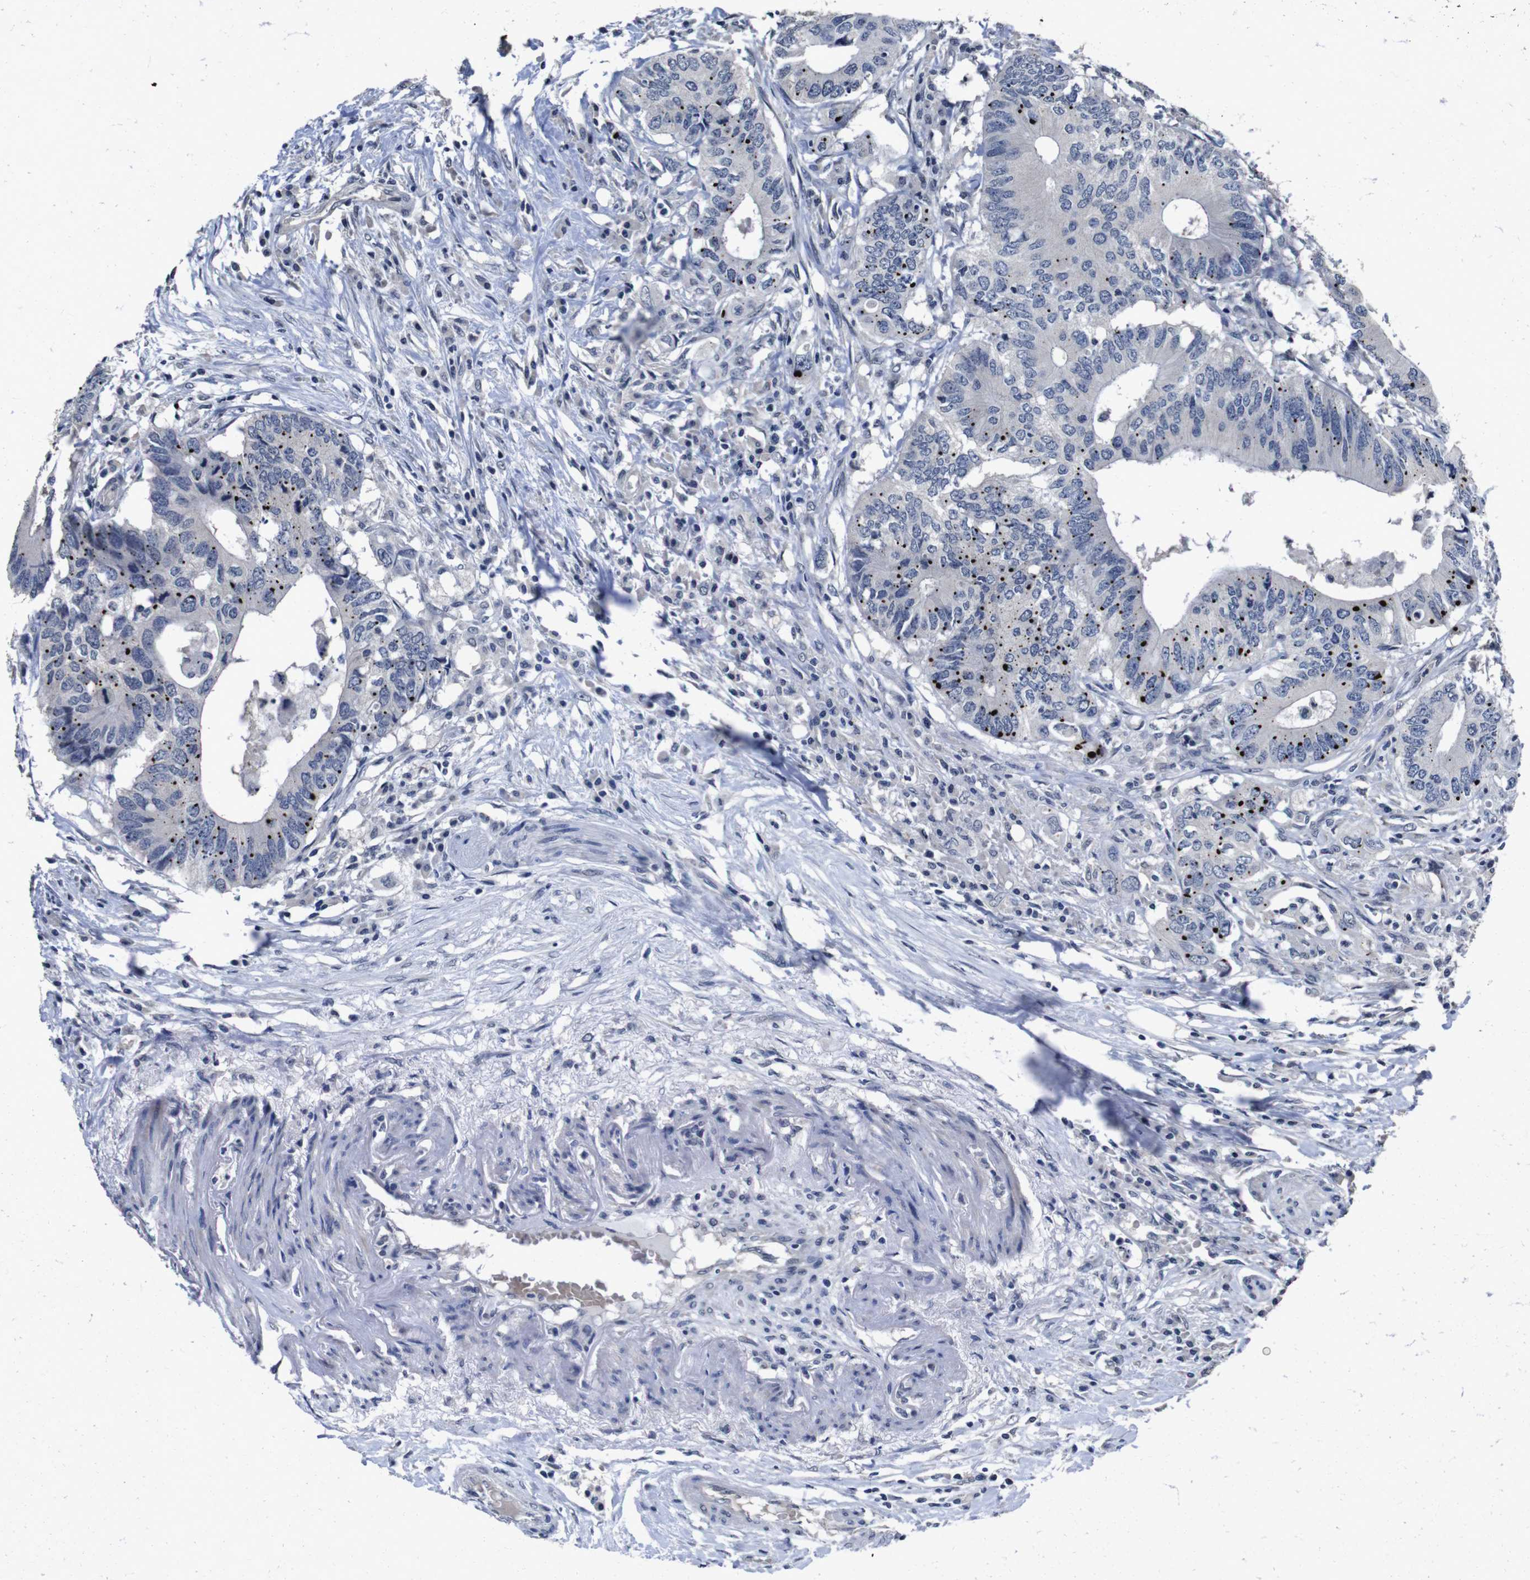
{"staining": {"intensity": "negative", "quantity": "none", "location": "none"}, "tissue": "colorectal cancer", "cell_type": "Tumor cells", "image_type": "cancer", "snomed": [{"axis": "morphology", "description": "Adenocarcinoma, NOS"}, {"axis": "topography", "description": "Colon"}], "caption": "Immunohistochemistry (IHC) micrograph of neoplastic tissue: human colorectal cancer (adenocarcinoma) stained with DAB (3,3'-diaminobenzidine) displays no significant protein positivity in tumor cells. Brightfield microscopy of immunohistochemistry stained with DAB (brown) and hematoxylin (blue), captured at high magnification.", "gene": "AKT3", "patient": {"sex": "male", "age": 71}}